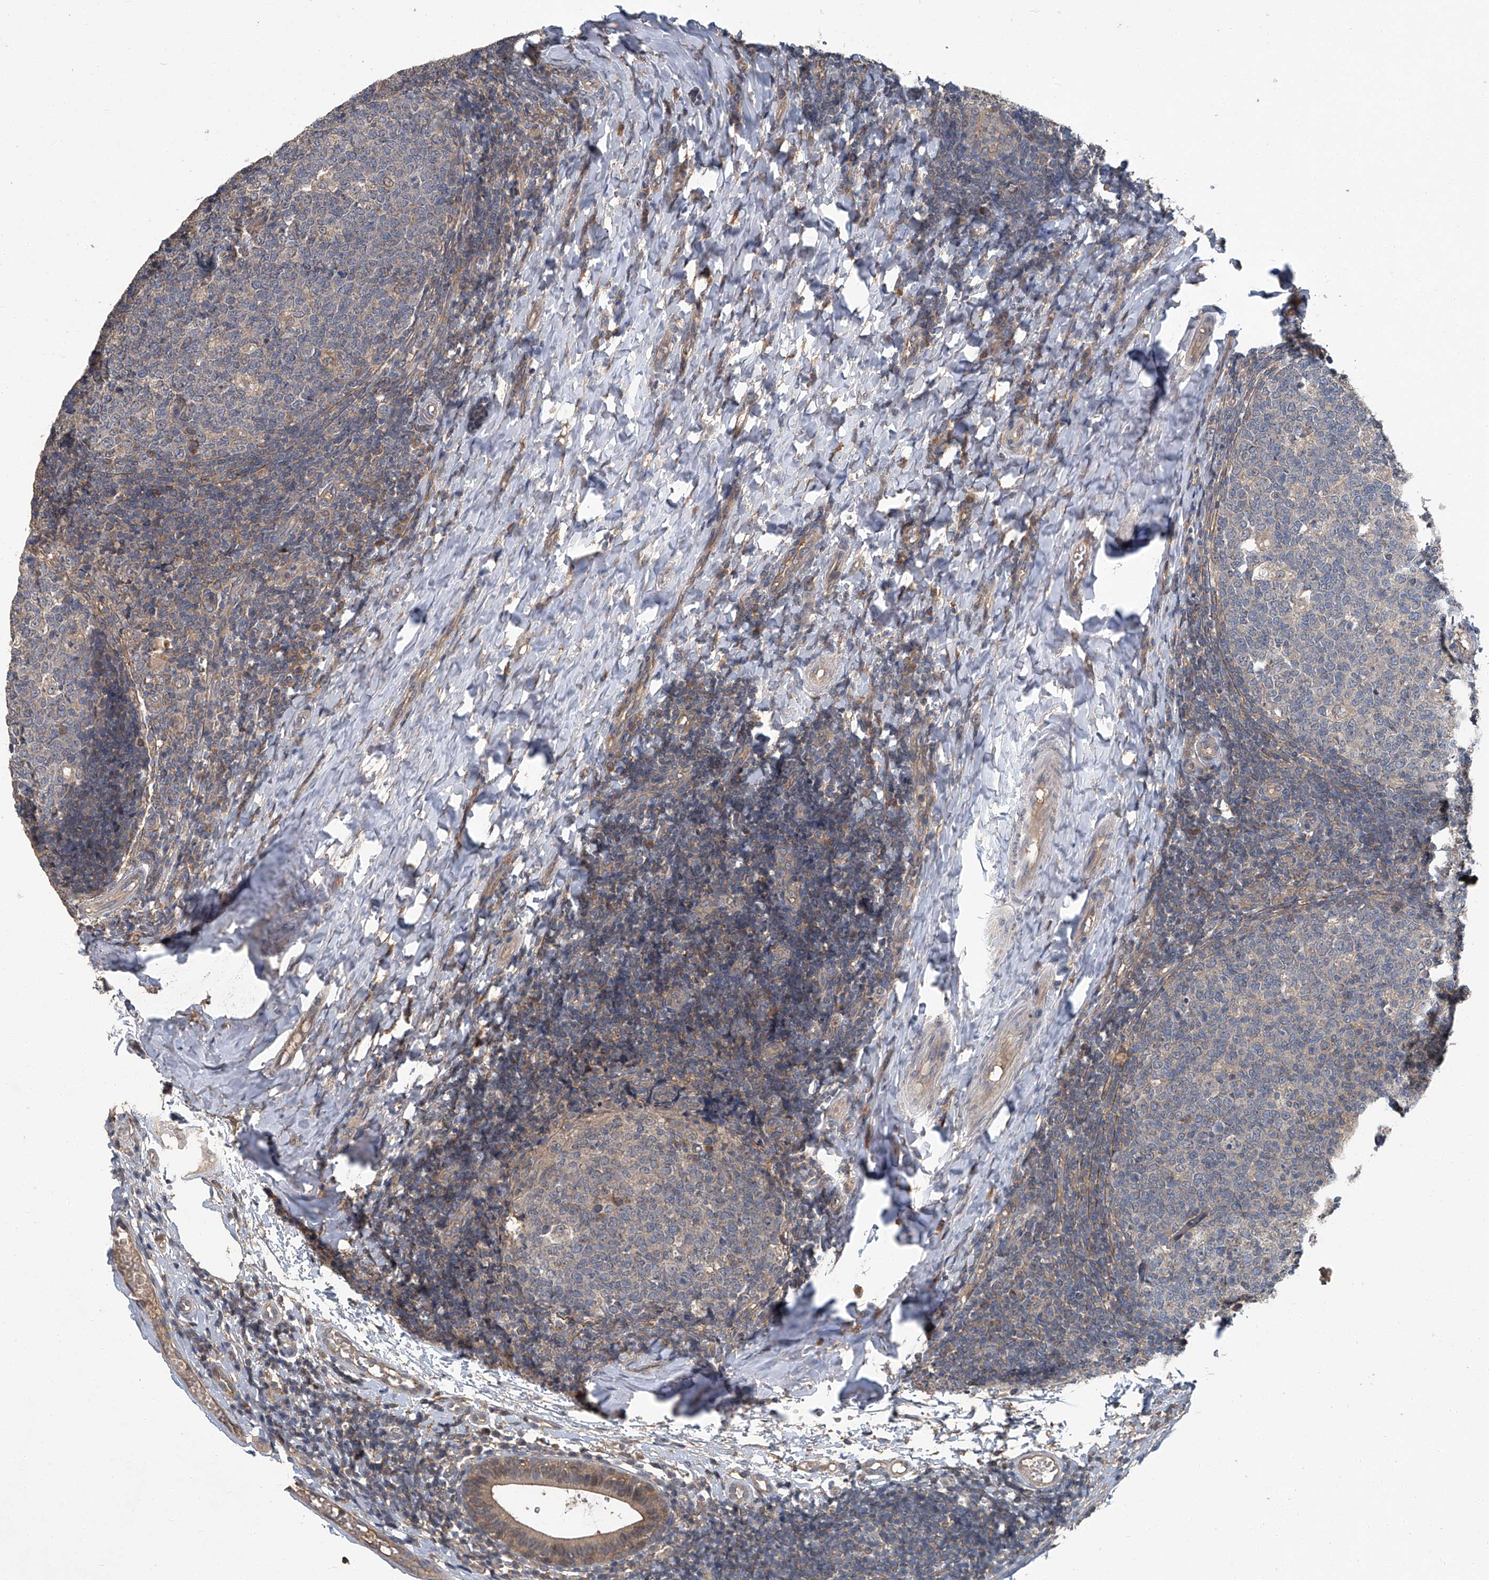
{"staining": {"intensity": "weak", "quantity": "<25%", "location": "cytoplasmic/membranous"}, "tissue": "tonsil", "cell_type": "Germinal center cells", "image_type": "normal", "snomed": [{"axis": "morphology", "description": "Normal tissue, NOS"}, {"axis": "topography", "description": "Tonsil"}], "caption": "Immunohistochemistry histopathology image of unremarkable human tonsil stained for a protein (brown), which exhibits no positivity in germinal center cells.", "gene": "ANKRD34A", "patient": {"sex": "female", "age": 19}}